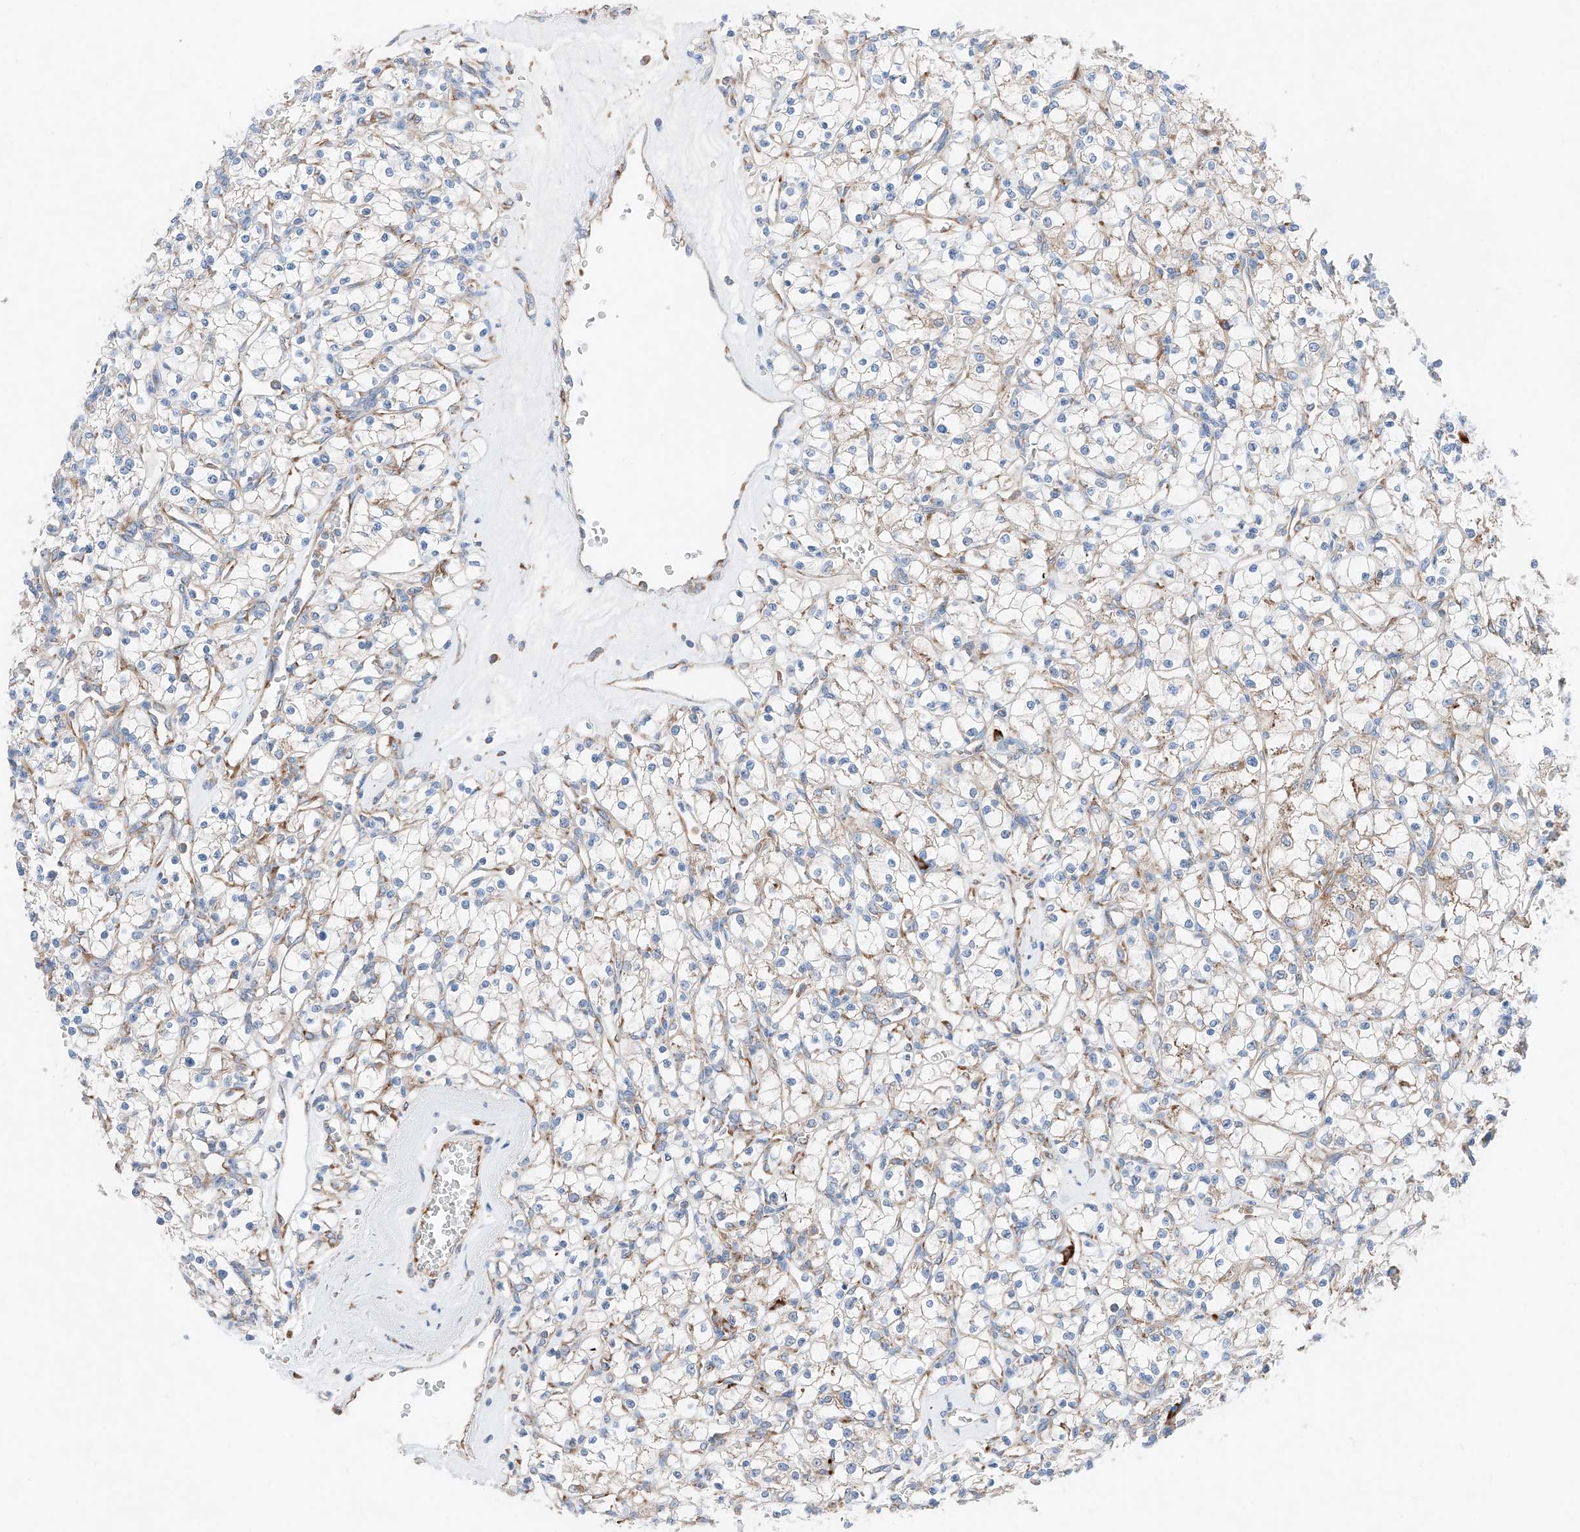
{"staining": {"intensity": "weak", "quantity": "25%-75%", "location": "cytoplasmic/membranous"}, "tissue": "renal cancer", "cell_type": "Tumor cells", "image_type": "cancer", "snomed": [{"axis": "morphology", "description": "Adenocarcinoma, NOS"}, {"axis": "topography", "description": "Kidney"}], "caption": "Renal cancer (adenocarcinoma) stained with immunohistochemistry reveals weak cytoplasmic/membranous staining in approximately 25%-75% of tumor cells.", "gene": "CRELD1", "patient": {"sex": "female", "age": 59}}